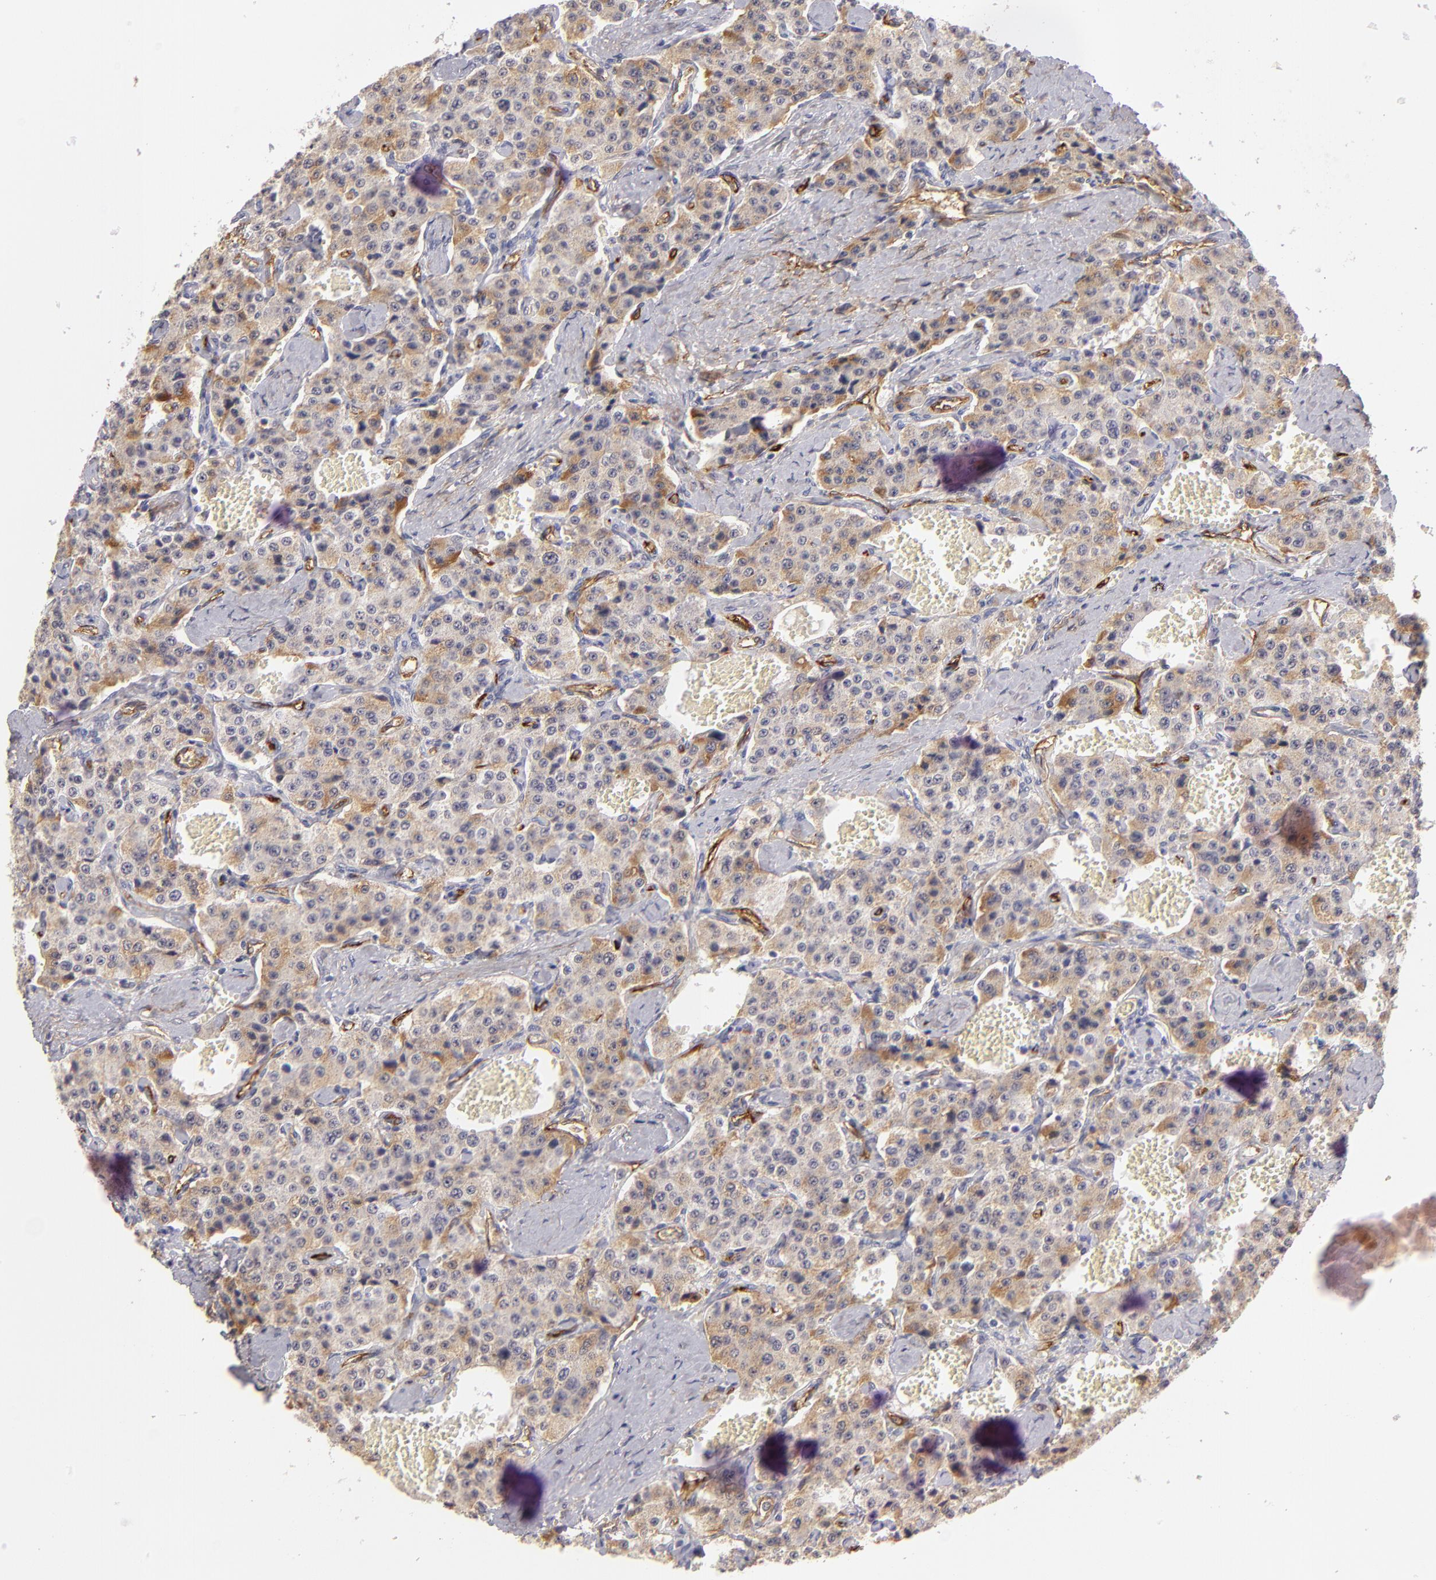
{"staining": {"intensity": "strong", "quantity": "25%-75%", "location": "cytoplasmic/membranous"}, "tissue": "carcinoid", "cell_type": "Tumor cells", "image_type": "cancer", "snomed": [{"axis": "morphology", "description": "Carcinoid, malignant, NOS"}, {"axis": "topography", "description": "Small intestine"}], "caption": "IHC staining of carcinoid (malignant), which reveals high levels of strong cytoplasmic/membranous expression in approximately 25%-75% of tumor cells indicating strong cytoplasmic/membranous protein positivity. The staining was performed using DAB (brown) for protein detection and nuclei were counterstained in hematoxylin (blue).", "gene": "THBD", "patient": {"sex": "male", "age": 52}}